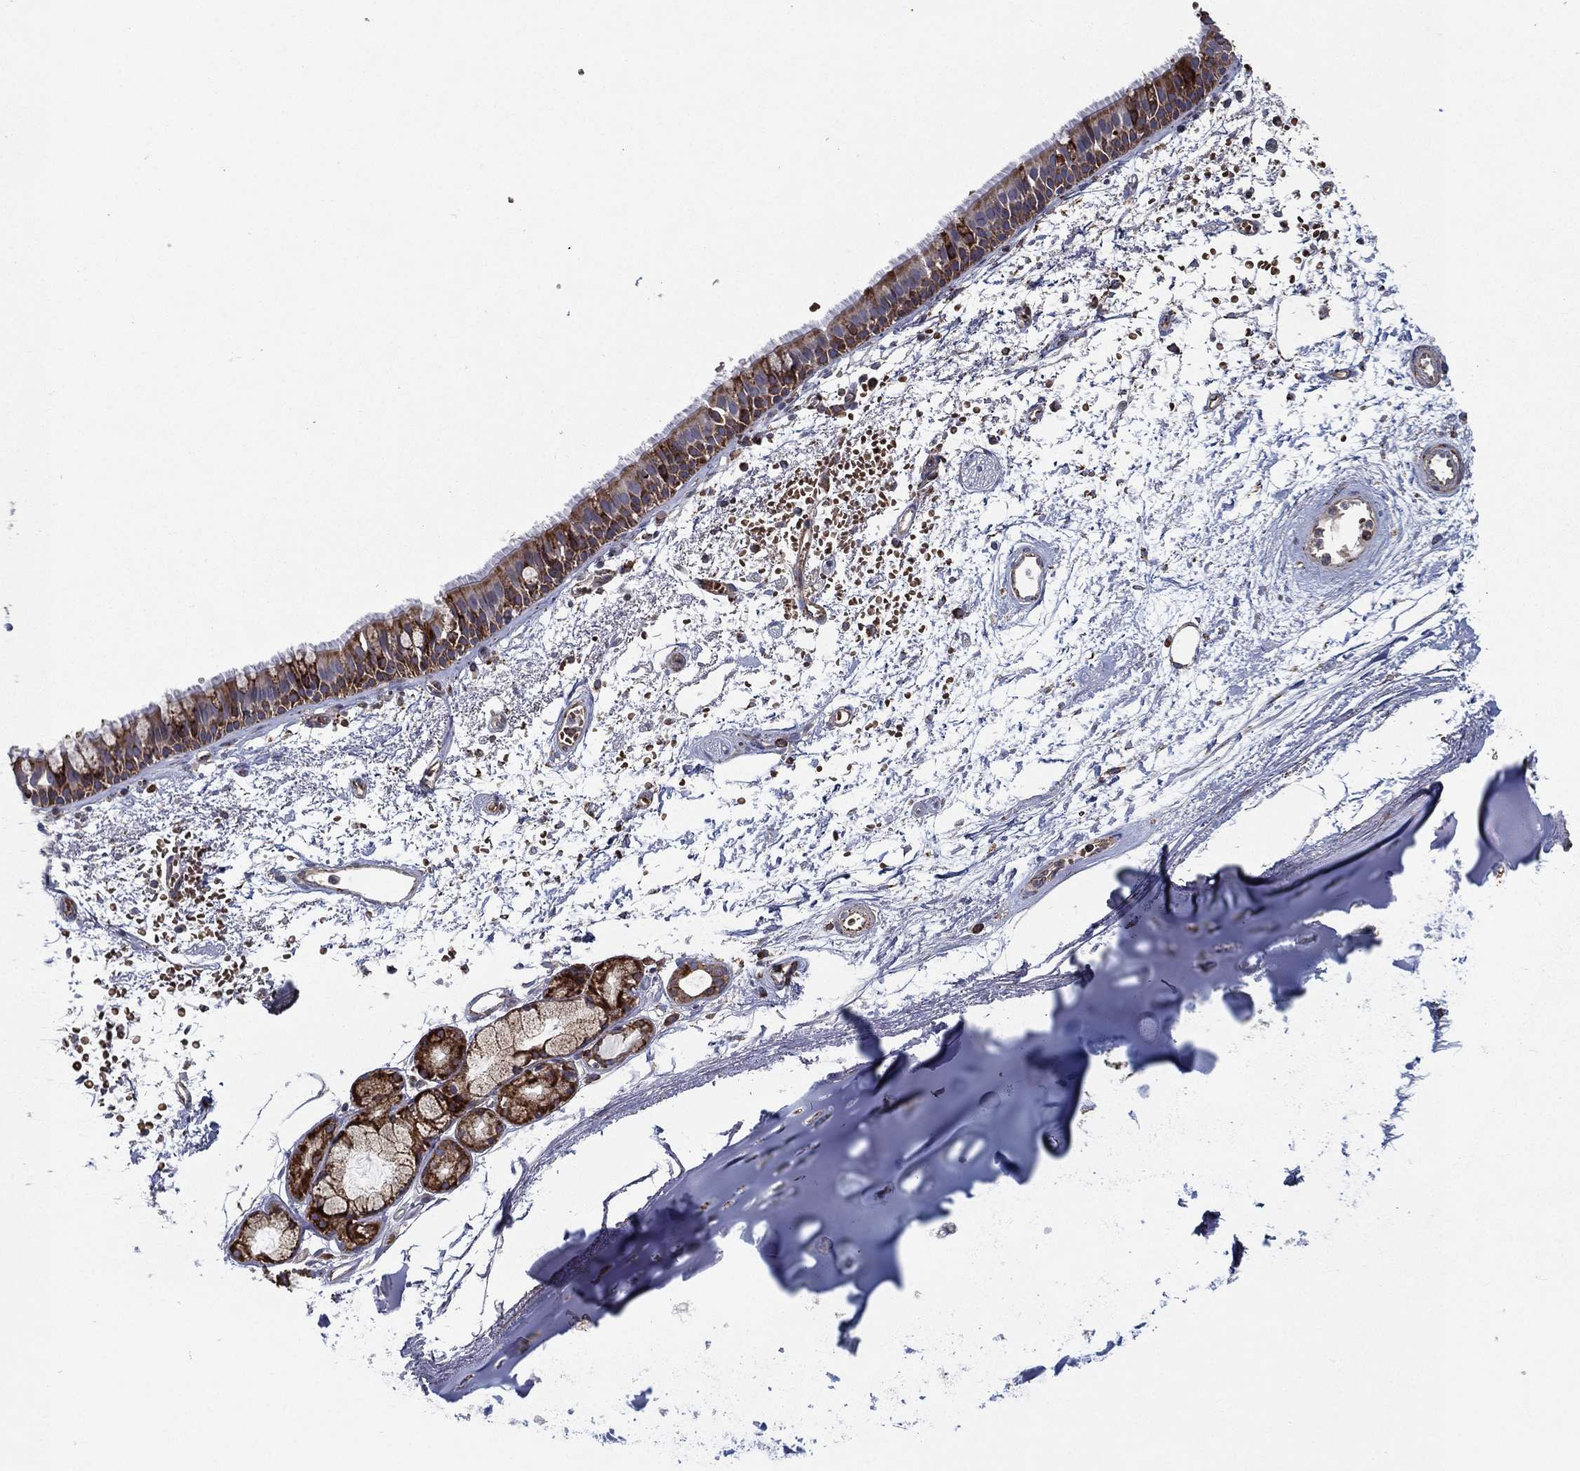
{"staining": {"intensity": "moderate", "quantity": ">75%", "location": "cytoplasmic/membranous"}, "tissue": "bronchus", "cell_type": "Respiratory epithelial cells", "image_type": "normal", "snomed": [{"axis": "morphology", "description": "Normal tissue, NOS"}, {"axis": "topography", "description": "Cartilage tissue"}, {"axis": "topography", "description": "Bronchus"}], "caption": "Immunohistochemistry staining of benign bronchus, which displays medium levels of moderate cytoplasmic/membranous expression in approximately >75% of respiratory epithelial cells indicating moderate cytoplasmic/membranous protein positivity. The staining was performed using DAB (brown) for protein detection and nuclei were counterstained in hematoxylin (blue).", "gene": "MT", "patient": {"sex": "male", "age": 66}}